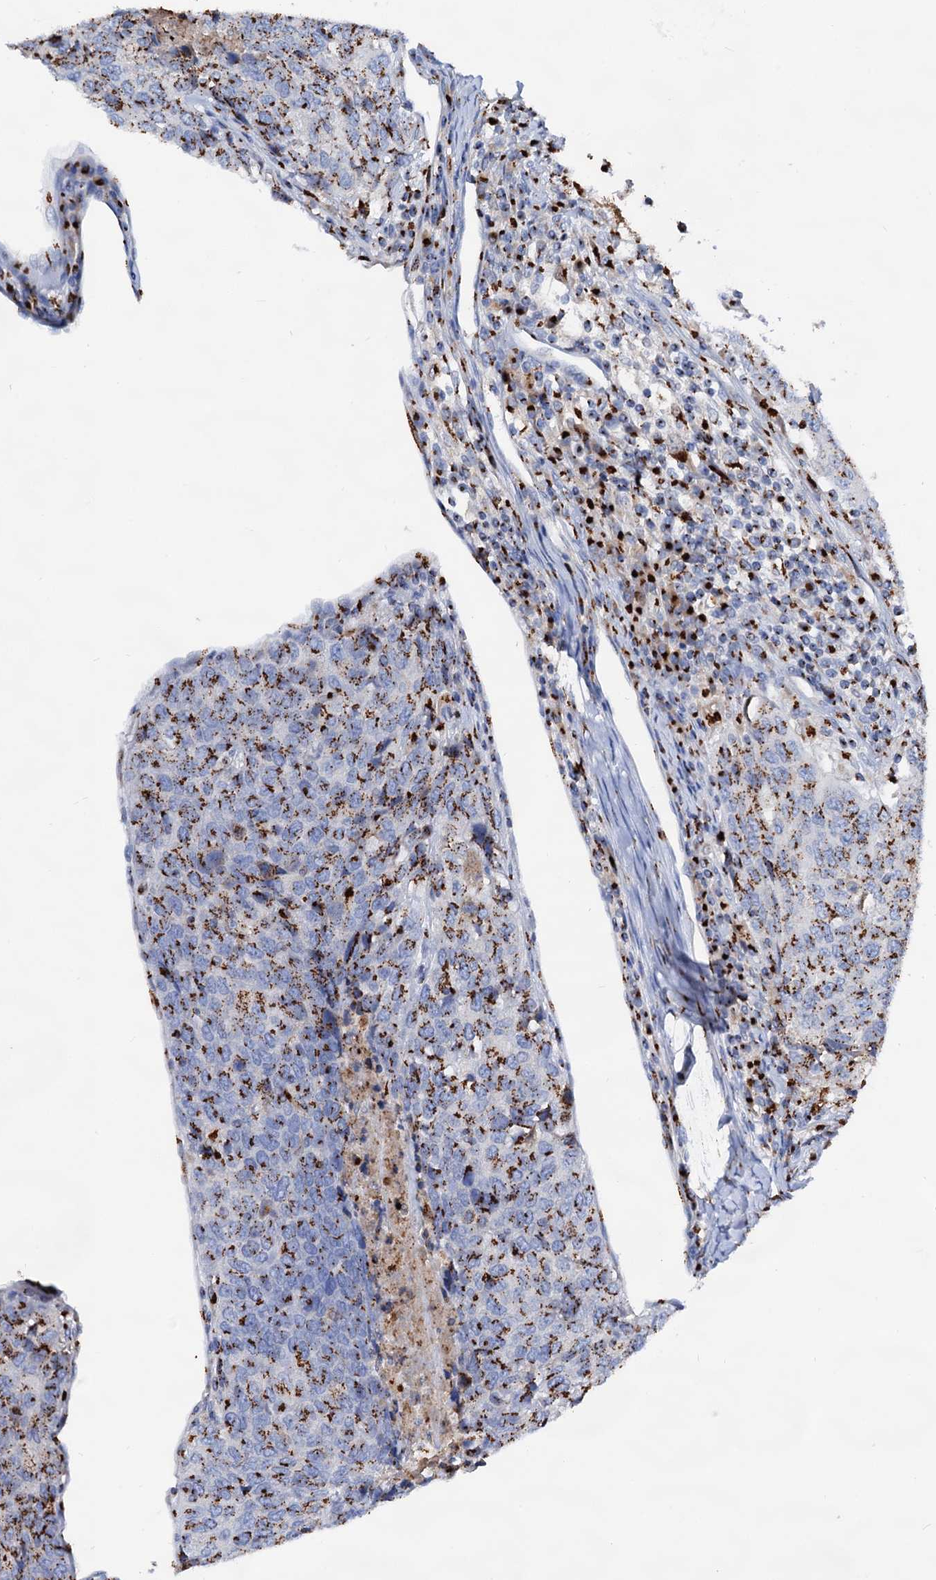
{"staining": {"intensity": "strong", "quantity": ">75%", "location": "cytoplasmic/membranous"}, "tissue": "head and neck cancer", "cell_type": "Tumor cells", "image_type": "cancer", "snomed": [{"axis": "morphology", "description": "Squamous cell carcinoma, NOS"}, {"axis": "topography", "description": "Head-Neck"}], "caption": "Head and neck squamous cell carcinoma stained with a protein marker displays strong staining in tumor cells.", "gene": "TM9SF3", "patient": {"sex": "male", "age": 66}}